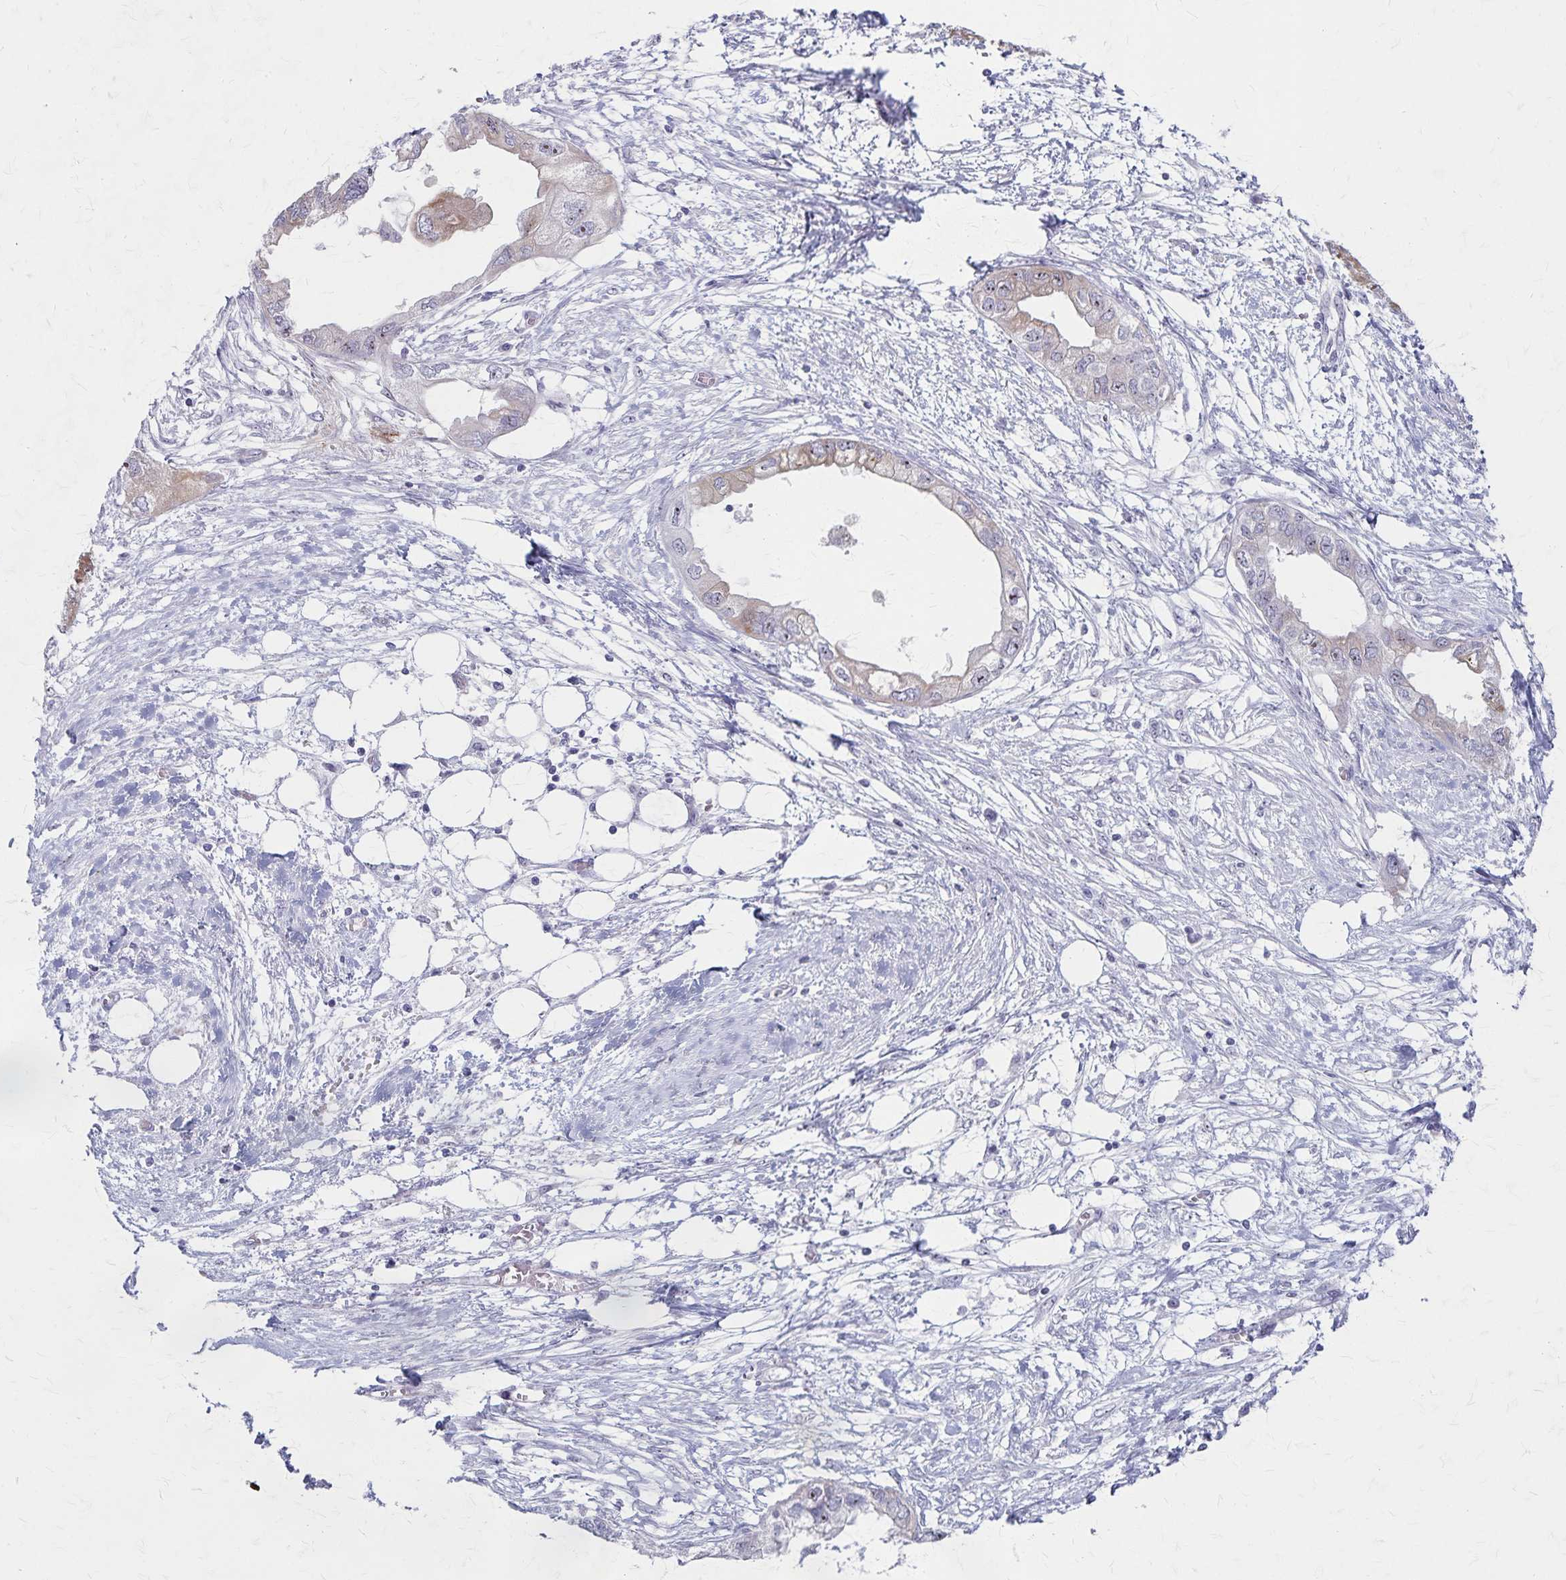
{"staining": {"intensity": "weak", "quantity": "<25%", "location": "cytoplasmic/membranous"}, "tissue": "endometrial cancer", "cell_type": "Tumor cells", "image_type": "cancer", "snomed": [{"axis": "morphology", "description": "Adenocarcinoma, NOS"}, {"axis": "morphology", "description": "Adenocarcinoma, metastatic, NOS"}, {"axis": "topography", "description": "Adipose tissue"}, {"axis": "topography", "description": "Endometrium"}], "caption": "This is an immunohistochemistry (IHC) photomicrograph of metastatic adenocarcinoma (endometrial). There is no positivity in tumor cells.", "gene": "DLK2", "patient": {"sex": "female", "age": 67}}